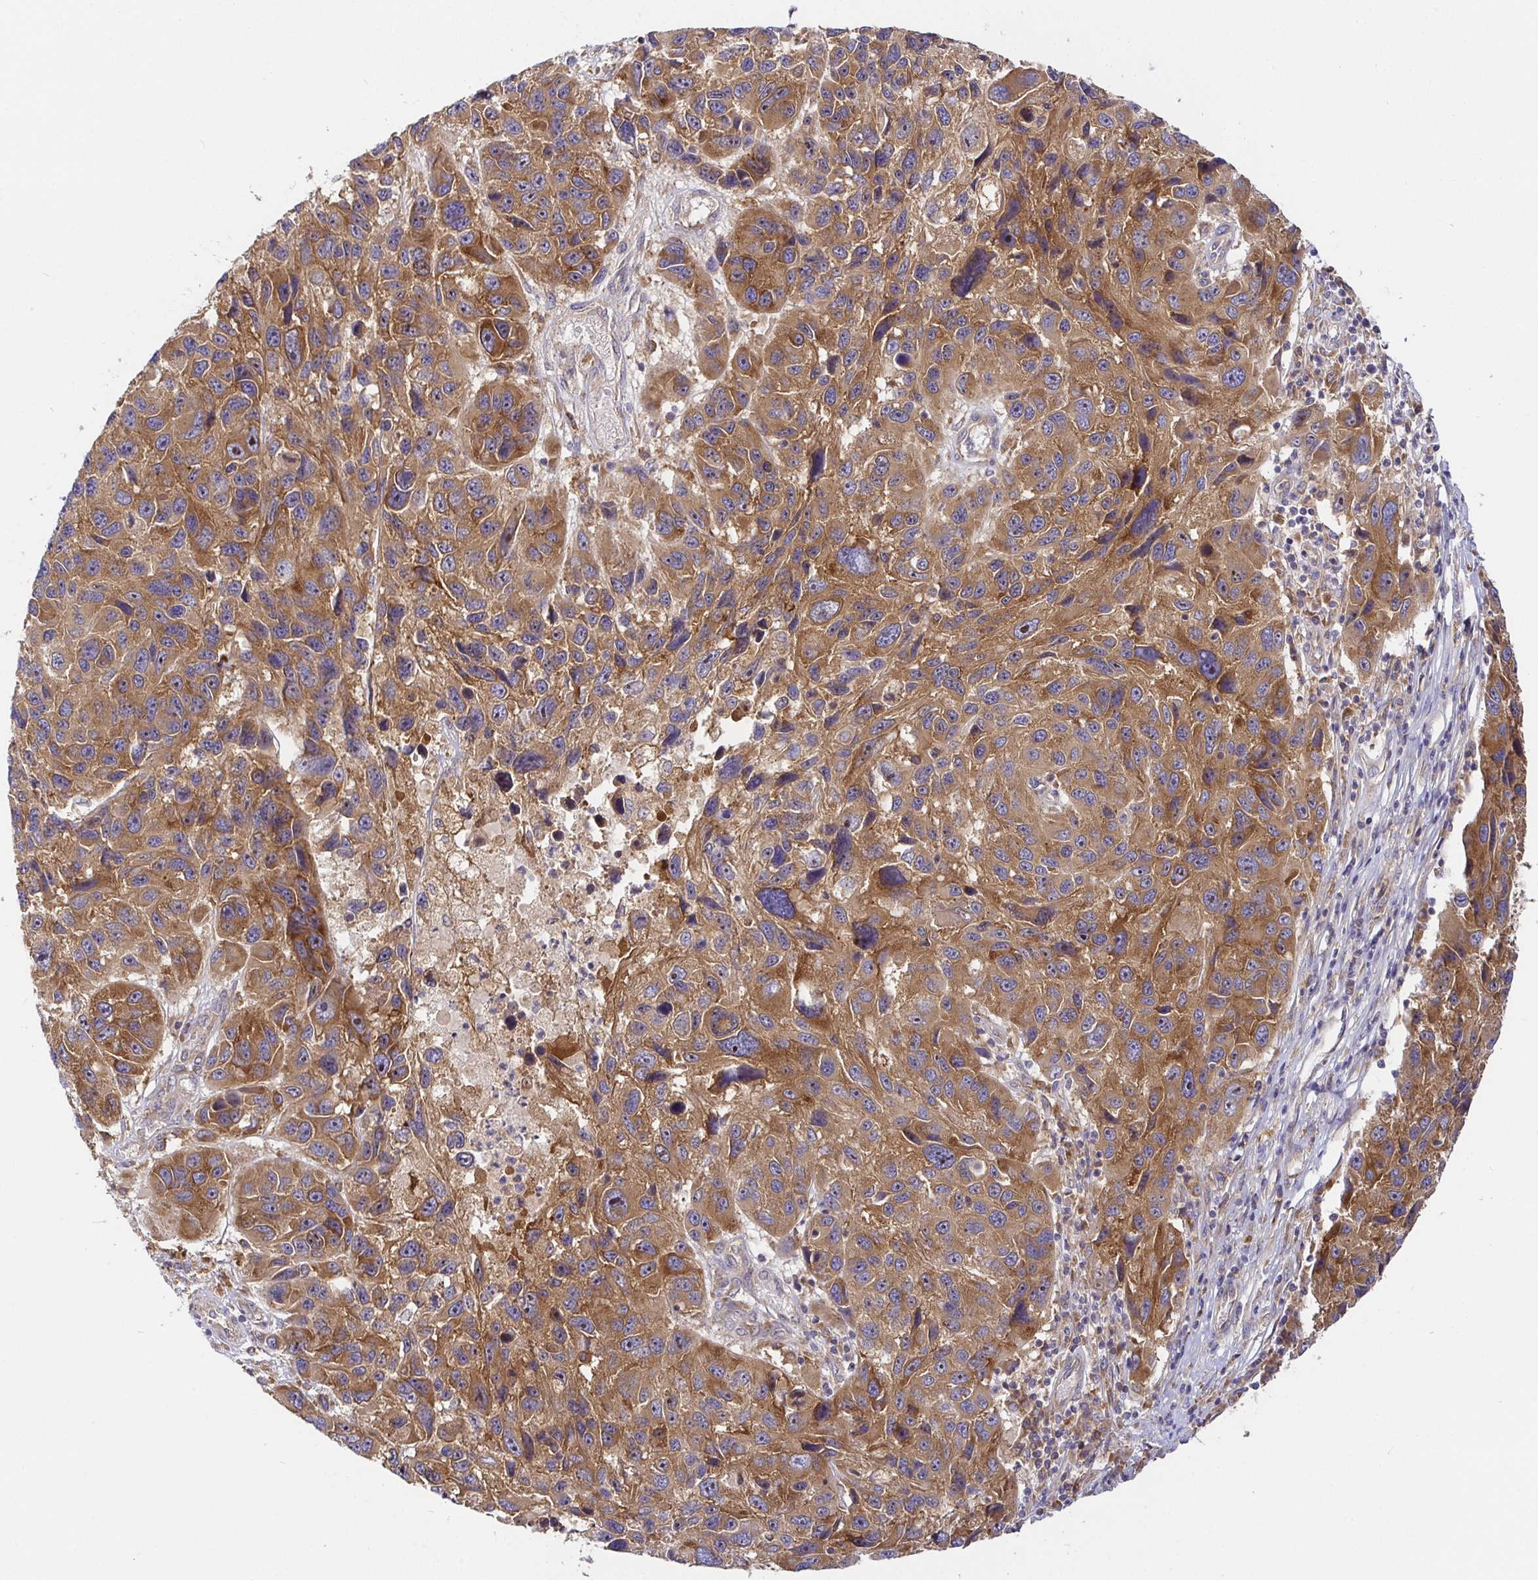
{"staining": {"intensity": "moderate", "quantity": ">75%", "location": "cytoplasmic/membranous"}, "tissue": "melanoma", "cell_type": "Tumor cells", "image_type": "cancer", "snomed": [{"axis": "morphology", "description": "Malignant melanoma, NOS"}, {"axis": "topography", "description": "Skin"}], "caption": "Immunohistochemical staining of human melanoma exhibits moderate cytoplasmic/membranous protein positivity in approximately >75% of tumor cells.", "gene": "SNX8", "patient": {"sex": "male", "age": 53}}